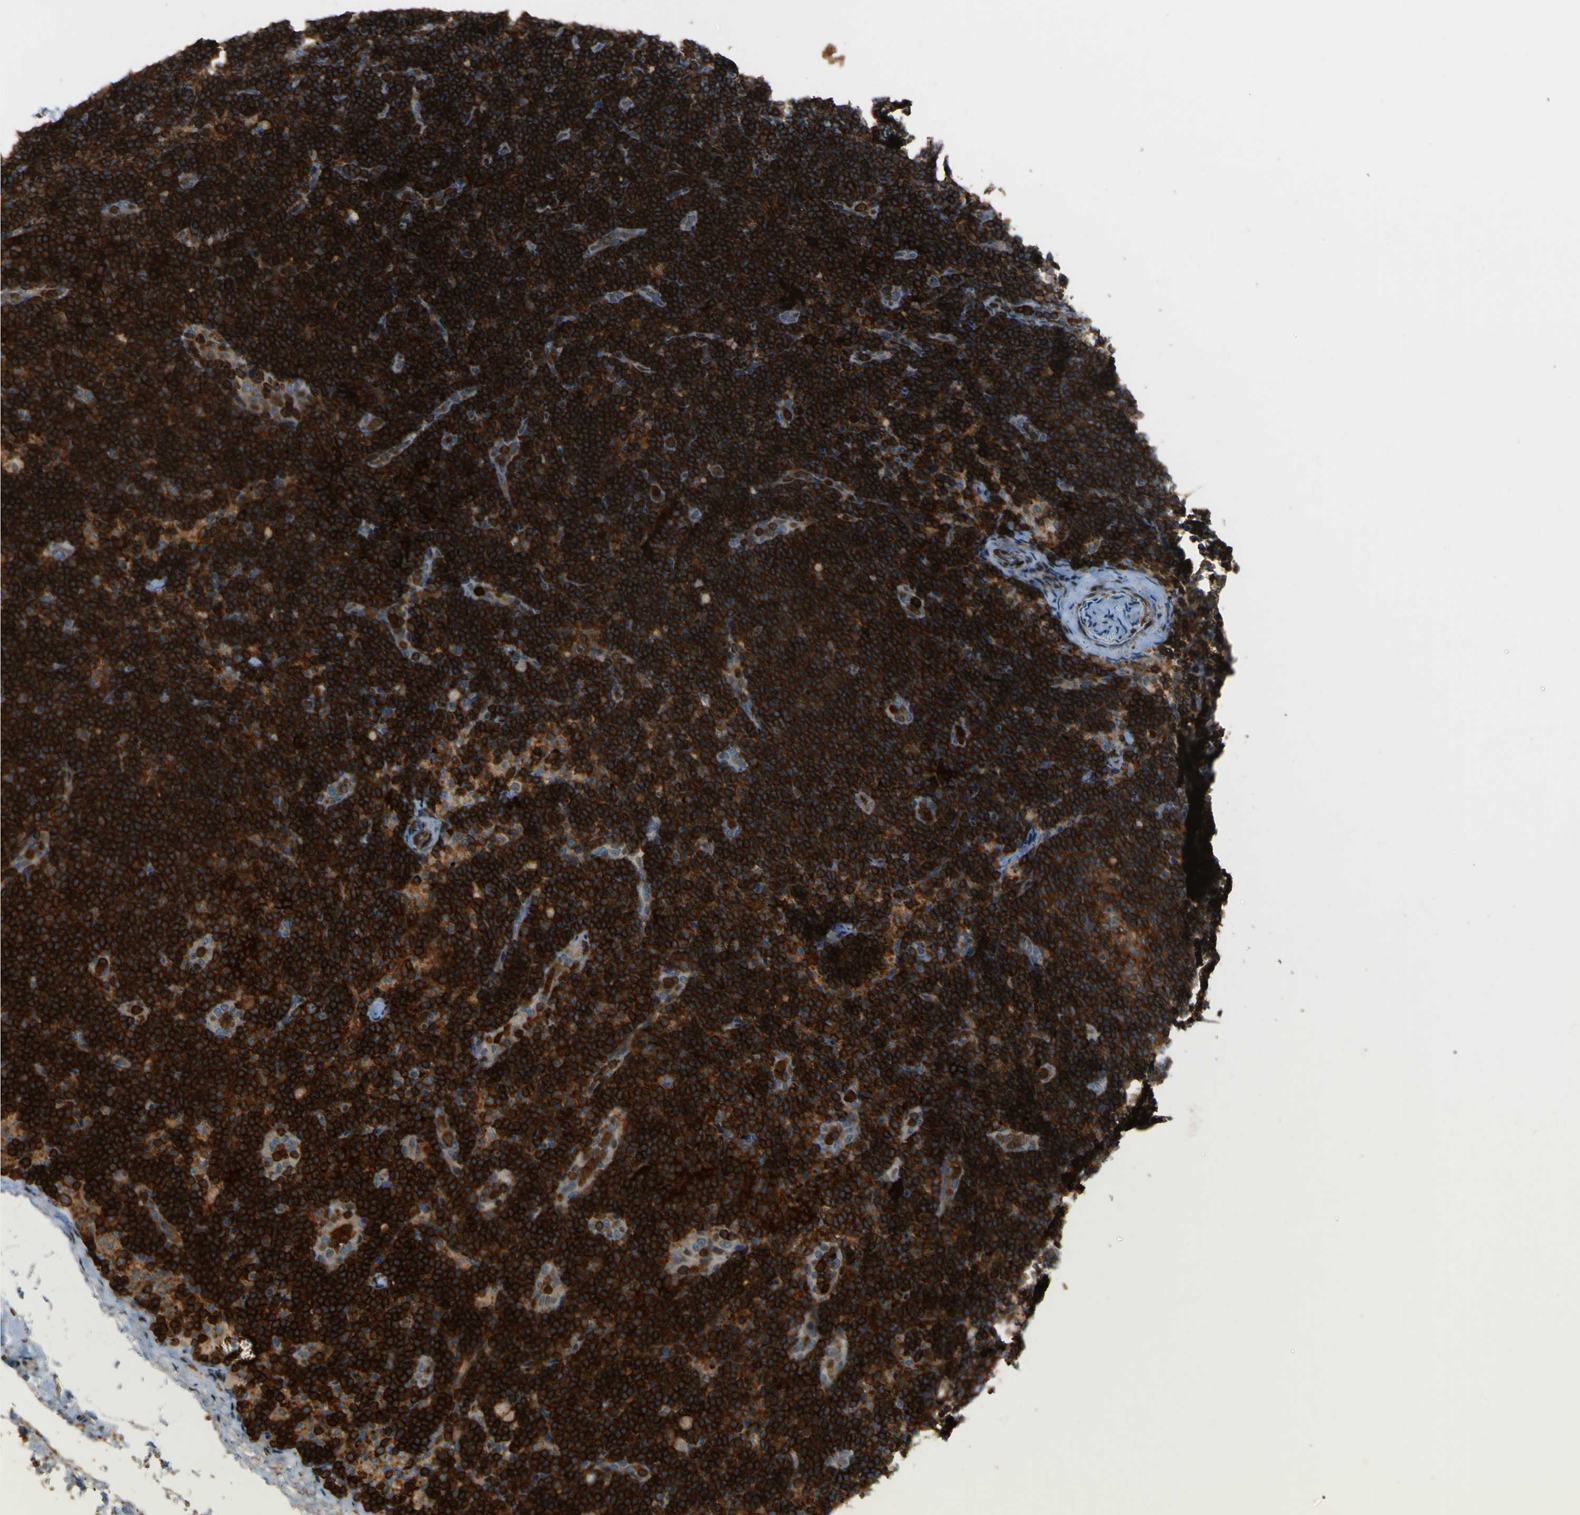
{"staining": {"intensity": "strong", "quantity": ">75%", "location": "cytoplasmic/membranous"}, "tissue": "lymph node", "cell_type": "Germinal center cells", "image_type": "normal", "snomed": [{"axis": "morphology", "description": "Normal tissue, NOS"}, {"axis": "topography", "description": "Lymph node"}], "caption": "IHC of benign lymph node displays high levels of strong cytoplasmic/membranous positivity in approximately >75% of germinal center cells. Using DAB (3,3'-diaminobenzidine) (brown) and hematoxylin (blue) stains, captured at high magnification using brightfield microscopy.", "gene": "PCDHB5", "patient": {"sex": "female", "age": 14}}